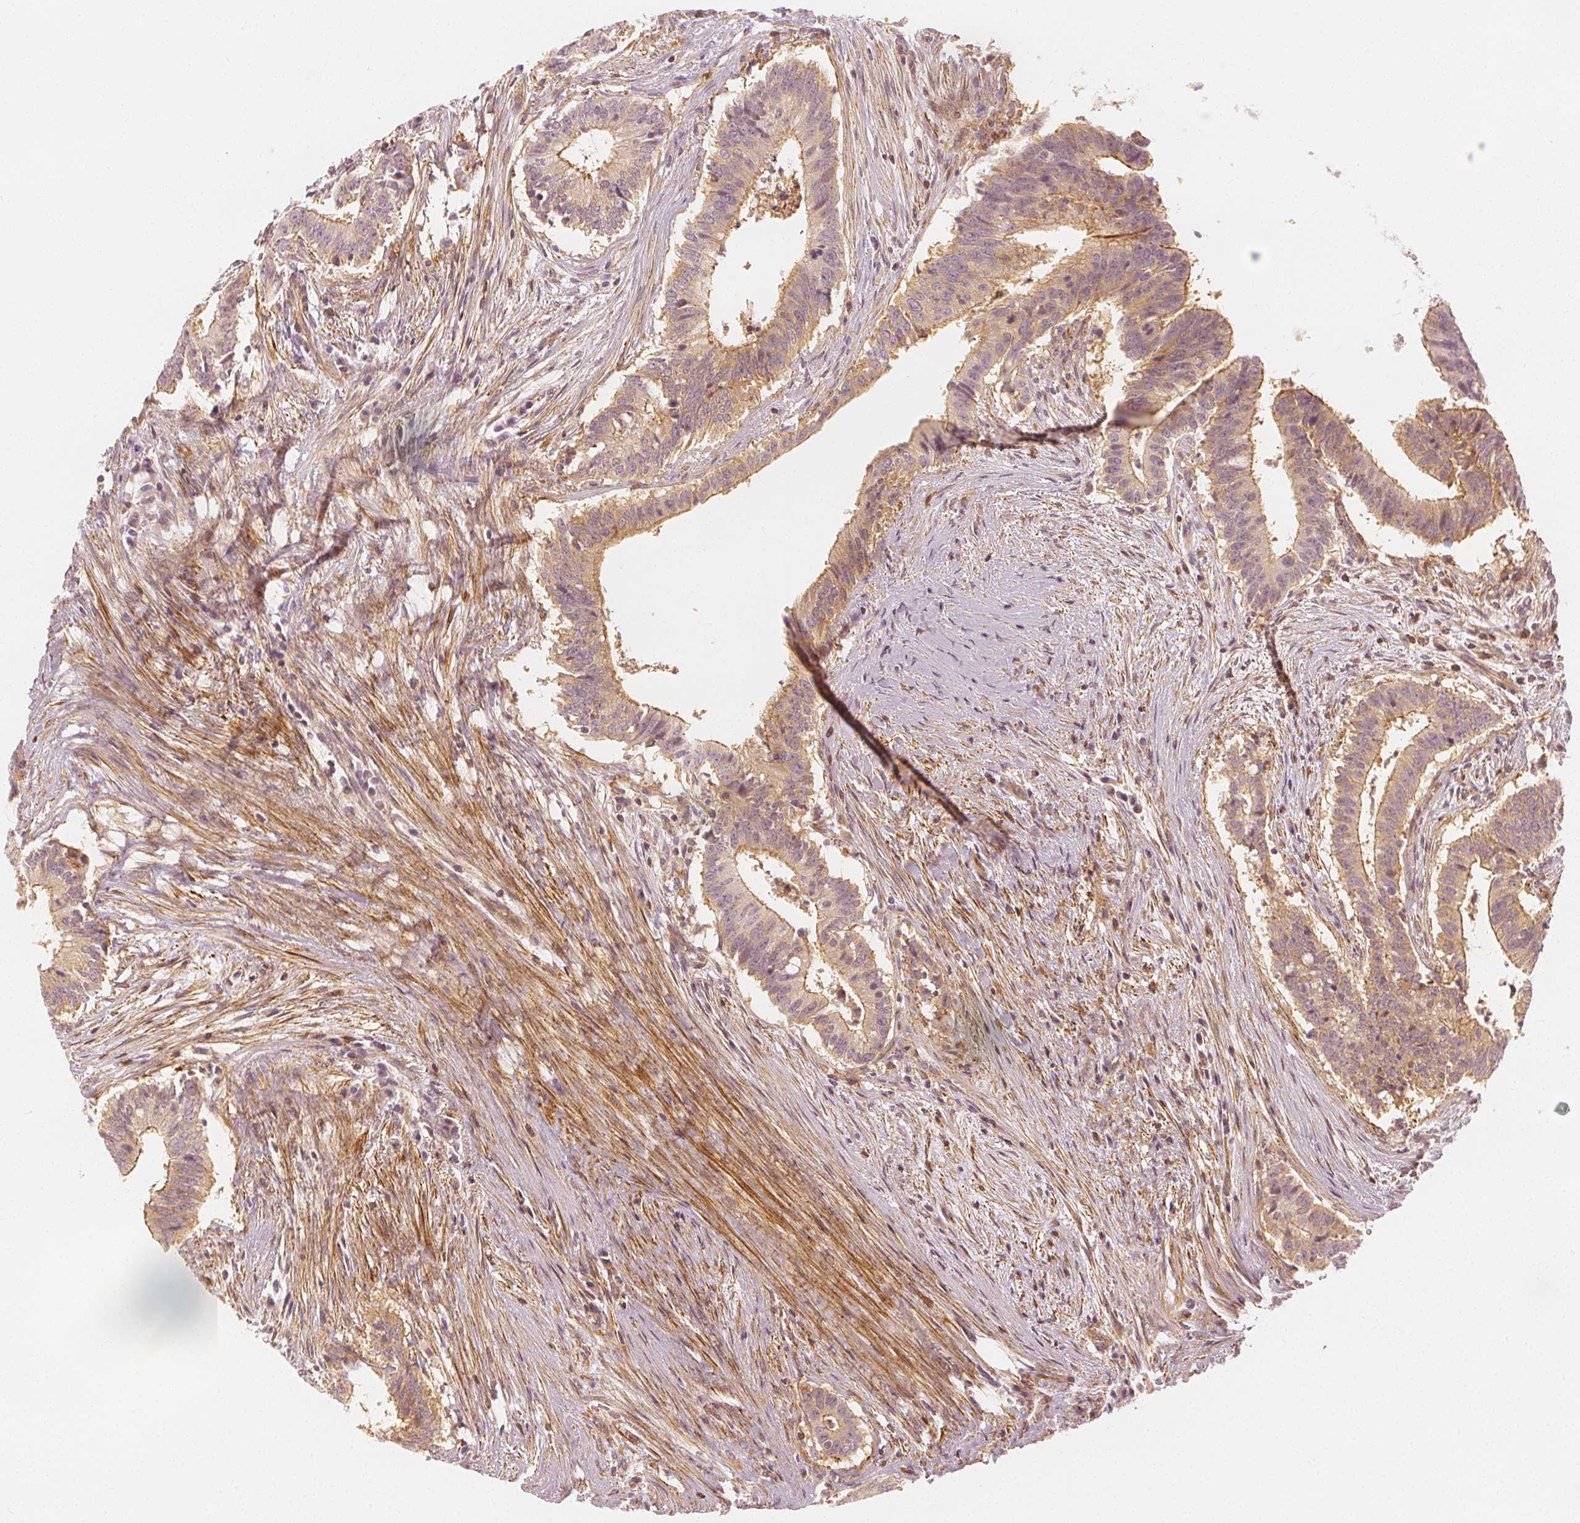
{"staining": {"intensity": "moderate", "quantity": ">75%", "location": "cytoplasmic/membranous"}, "tissue": "colorectal cancer", "cell_type": "Tumor cells", "image_type": "cancer", "snomed": [{"axis": "morphology", "description": "Adenocarcinoma, NOS"}, {"axis": "topography", "description": "Colon"}], "caption": "Immunohistochemical staining of colorectal adenocarcinoma reveals medium levels of moderate cytoplasmic/membranous positivity in about >75% of tumor cells. (DAB (3,3'-diaminobenzidine) IHC with brightfield microscopy, high magnification).", "gene": "ARHGAP26", "patient": {"sex": "female", "age": 43}}